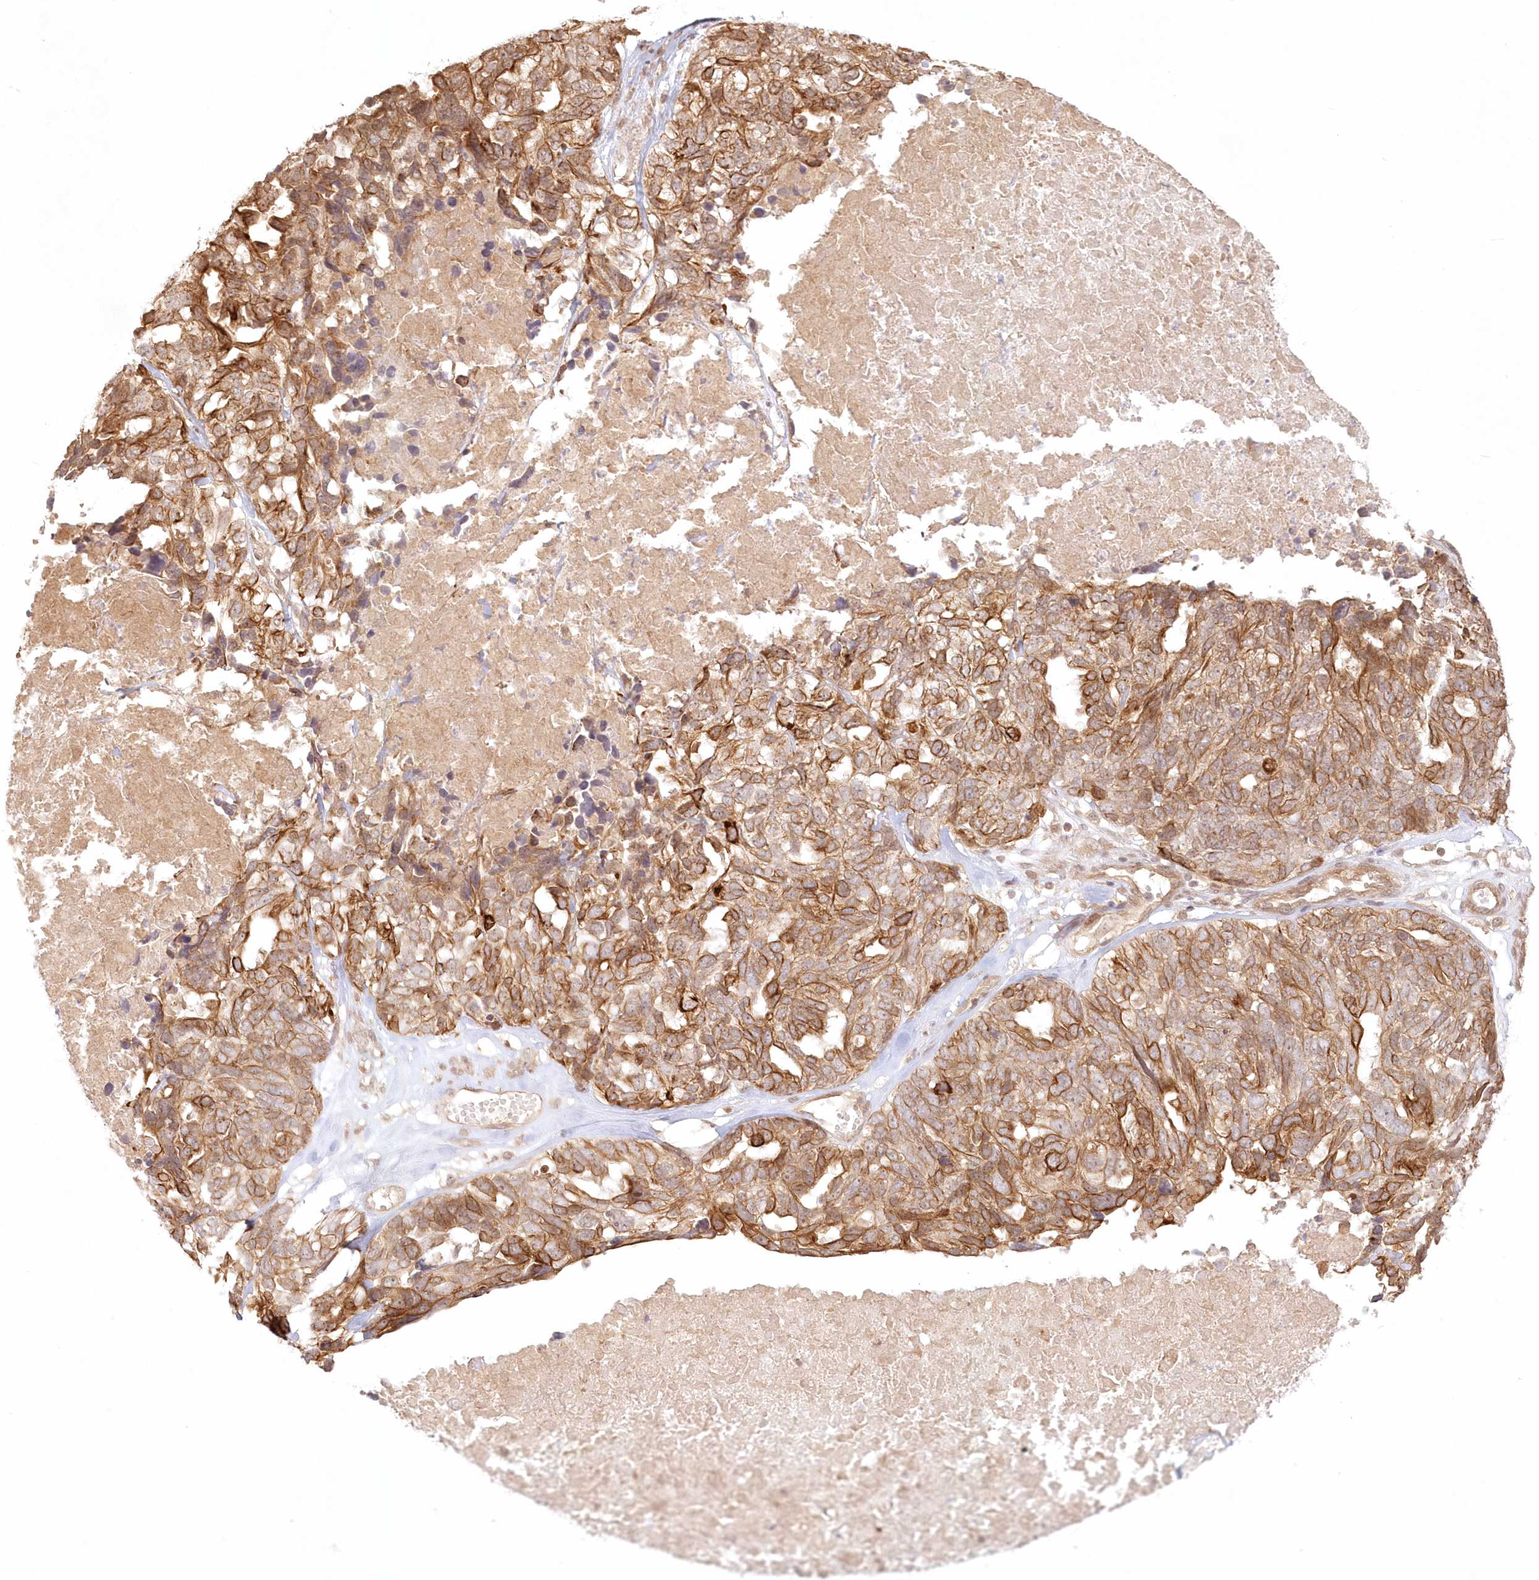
{"staining": {"intensity": "moderate", "quantity": ">75%", "location": "cytoplasmic/membranous"}, "tissue": "ovarian cancer", "cell_type": "Tumor cells", "image_type": "cancer", "snomed": [{"axis": "morphology", "description": "Cystadenocarcinoma, serous, NOS"}, {"axis": "topography", "description": "Ovary"}], "caption": "Protein expression analysis of ovarian cancer (serous cystadenocarcinoma) shows moderate cytoplasmic/membranous expression in about >75% of tumor cells. (DAB IHC, brown staining for protein, blue staining for nuclei).", "gene": "KIAA0232", "patient": {"sex": "female", "age": 79}}